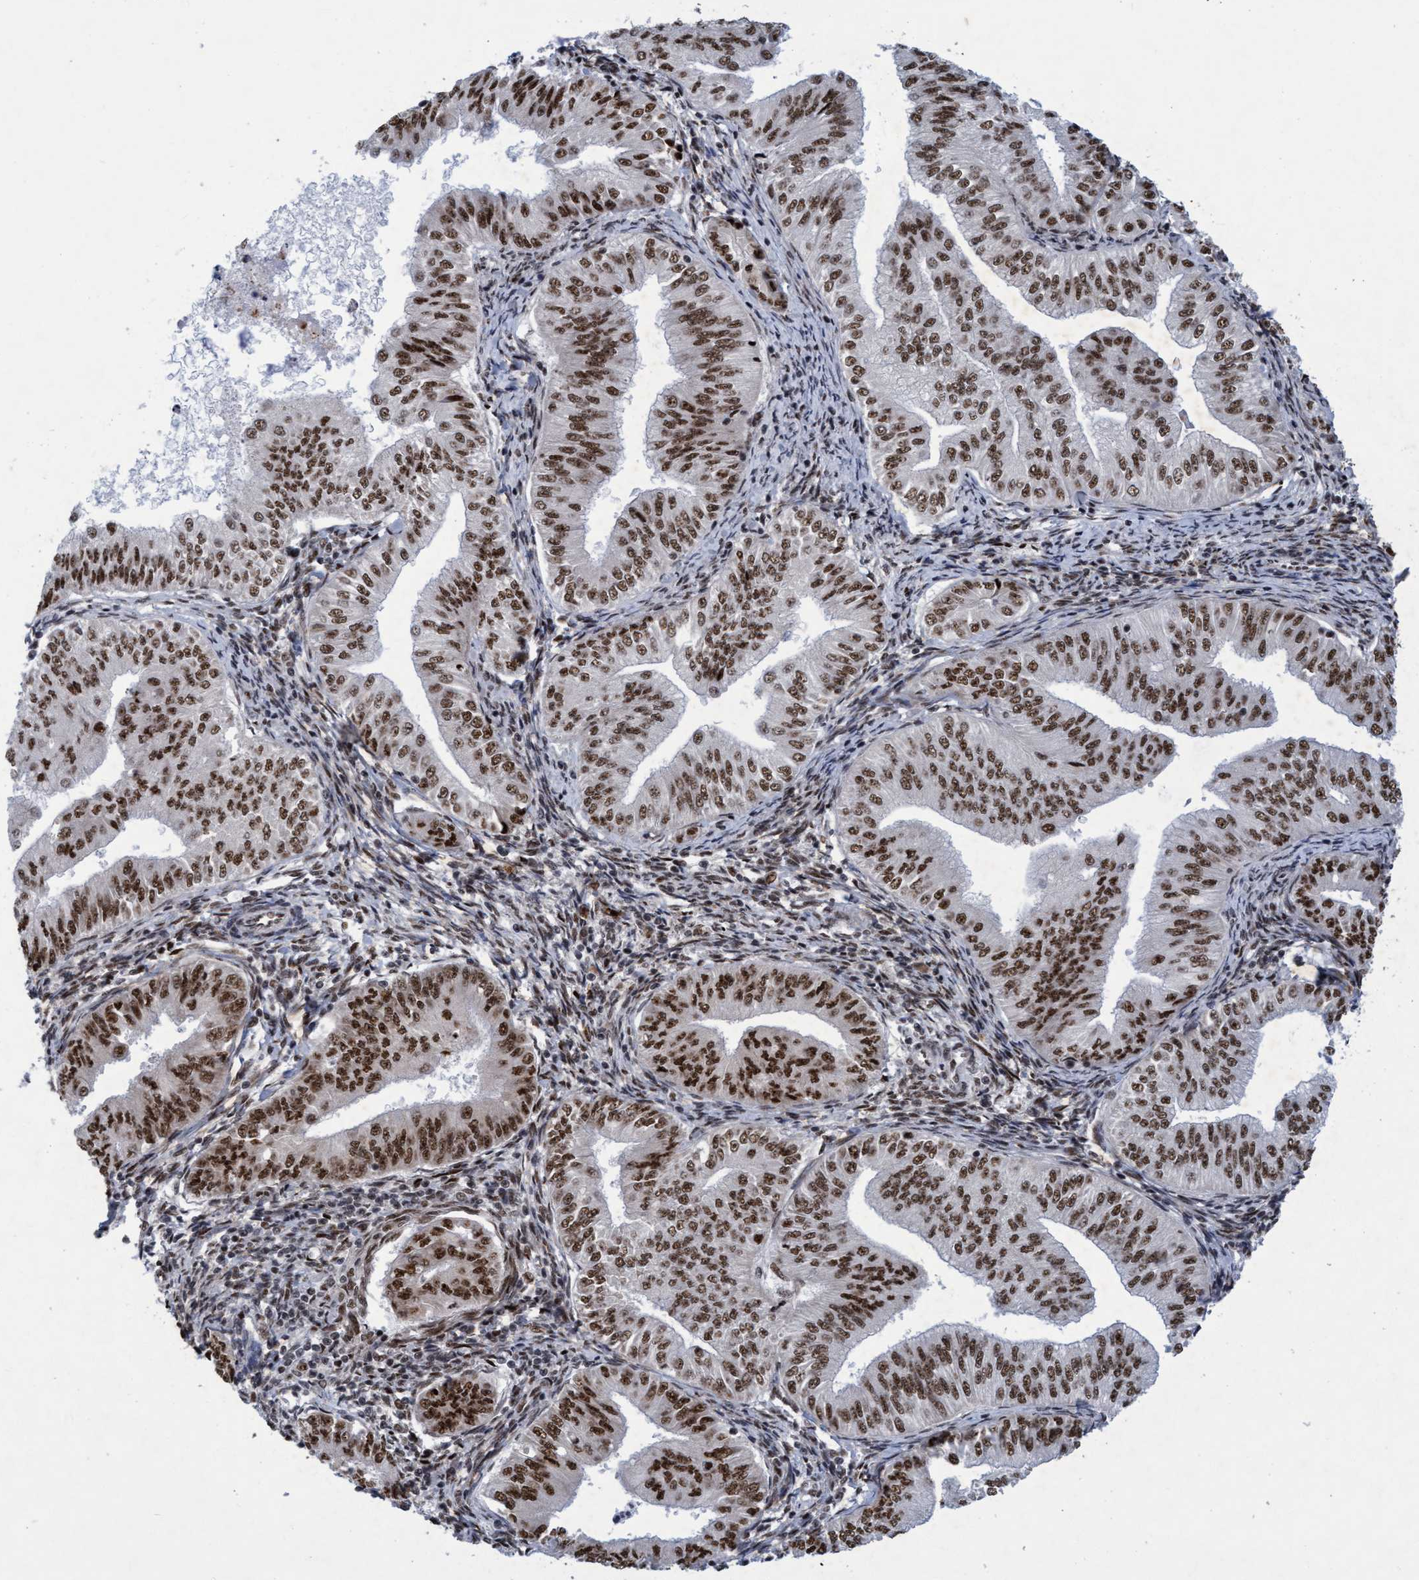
{"staining": {"intensity": "strong", "quantity": ">75%", "location": "nuclear"}, "tissue": "endometrial cancer", "cell_type": "Tumor cells", "image_type": "cancer", "snomed": [{"axis": "morphology", "description": "Normal tissue, NOS"}, {"axis": "morphology", "description": "Adenocarcinoma, NOS"}, {"axis": "topography", "description": "Endometrium"}], "caption": "Immunohistochemical staining of endometrial cancer (adenocarcinoma) displays strong nuclear protein staining in about >75% of tumor cells.", "gene": "GLT6D1", "patient": {"sex": "female", "age": 53}}